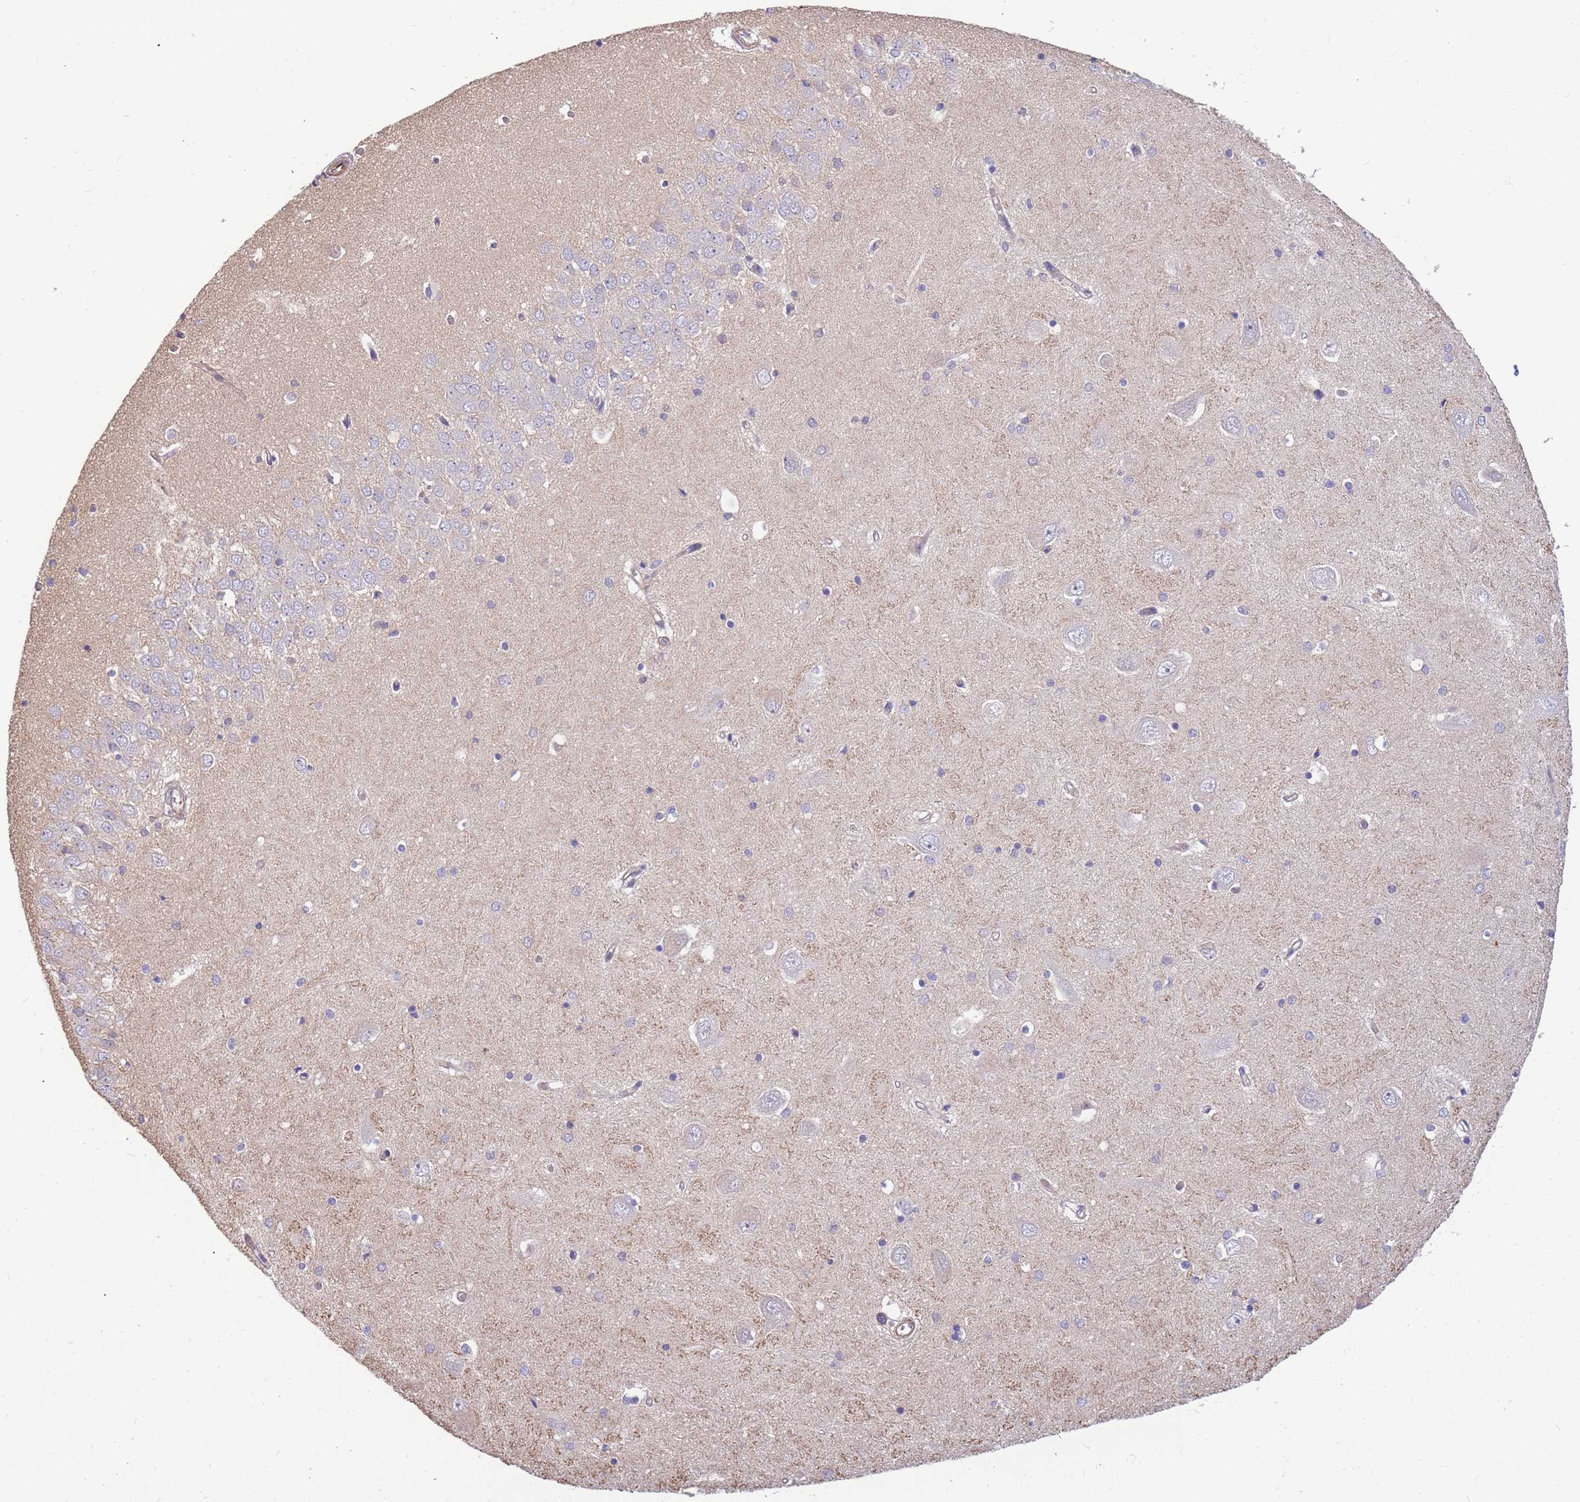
{"staining": {"intensity": "negative", "quantity": "none", "location": "none"}, "tissue": "hippocampus", "cell_type": "Glial cells", "image_type": "normal", "snomed": [{"axis": "morphology", "description": "Normal tissue, NOS"}, {"axis": "topography", "description": "Hippocampus"}], "caption": "DAB (3,3'-diaminobenzidine) immunohistochemical staining of normal hippocampus displays no significant staining in glial cells. (DAB immunohistochemistry with hematoxylin counter stain).", "gene": "MVD", "patient": {"sex": "male", "age": 45}}